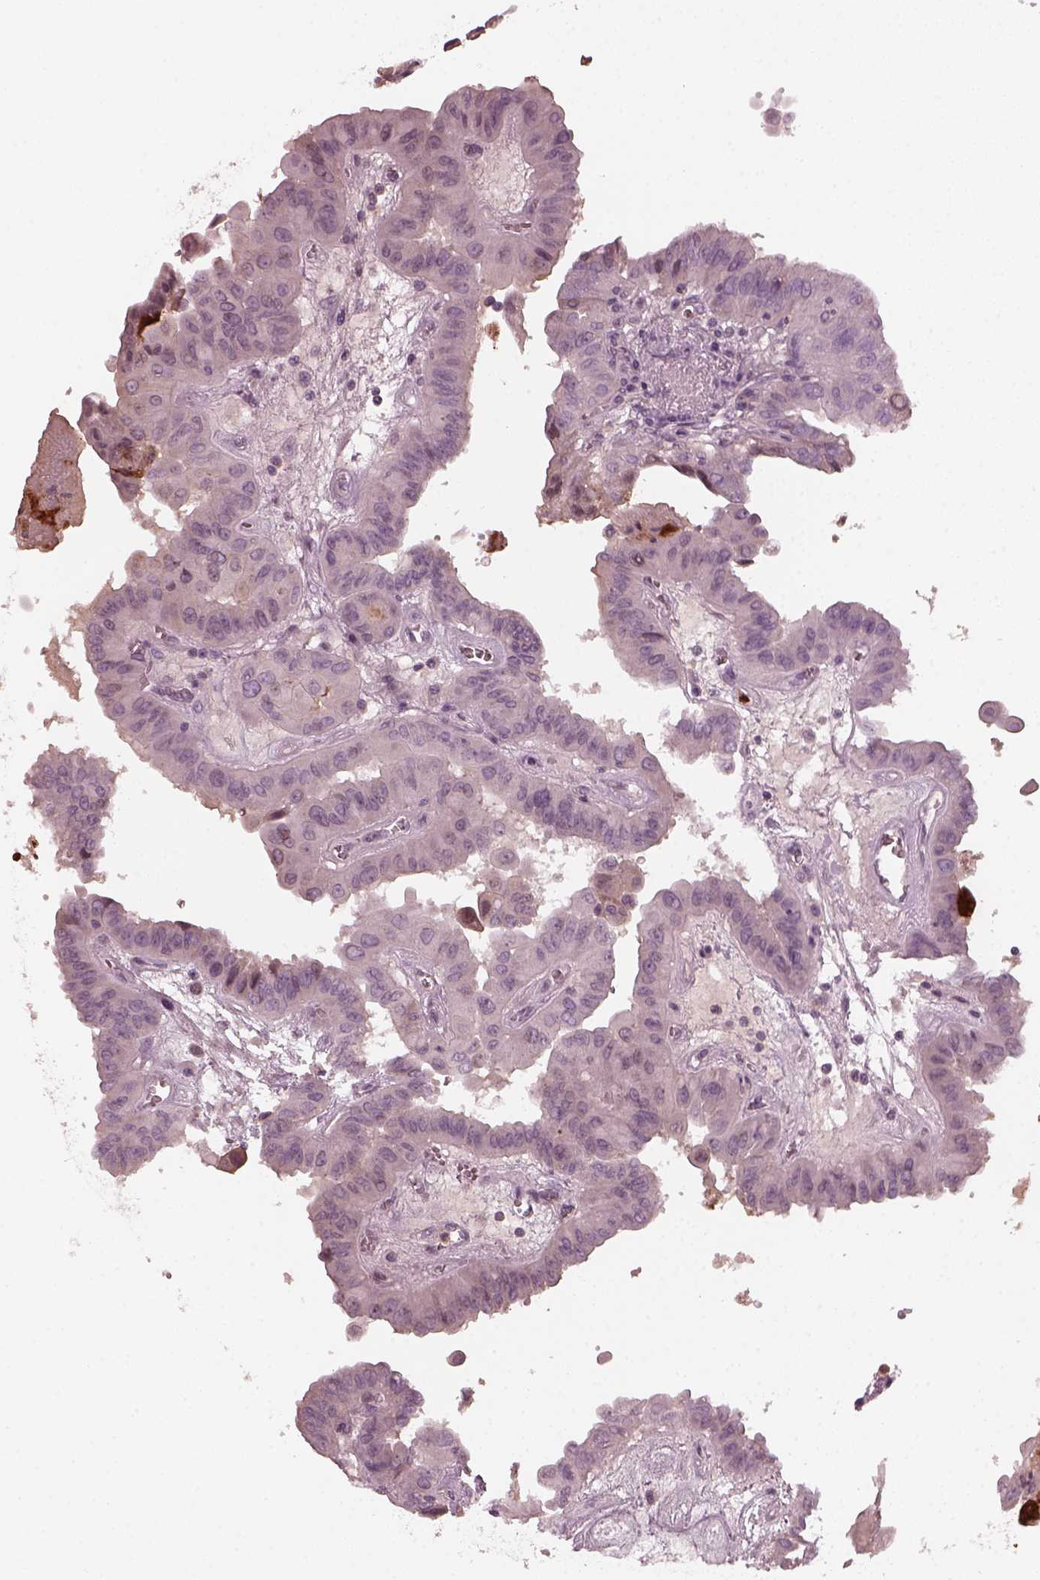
{"staining": {"intensity": "negative", "quantity": "none", "location": "none"}, "tissue": "thyroid cancer", "cell_type": "Tumor cells", "image_type": "cancer", "snomed": [{"axis": "morphology", "description": "Papillary adenocarcinoma, NOS"}, {"axis": "topography", "description": "Thyroid gland"}], "caption": "Immunohistochemistry (IHC) photomicrograph of neoplastic tissue: thyroid cancer (papillary adenocarcinoma) stained with DAB (3,3'-diaminobenzidine) demonstrates no significant protein positivity in tumor cells. (IHC, brightfield microscopy, high magnification).", "gene": "CHIT1", "patient": {"sex": "female", "age": 37}}